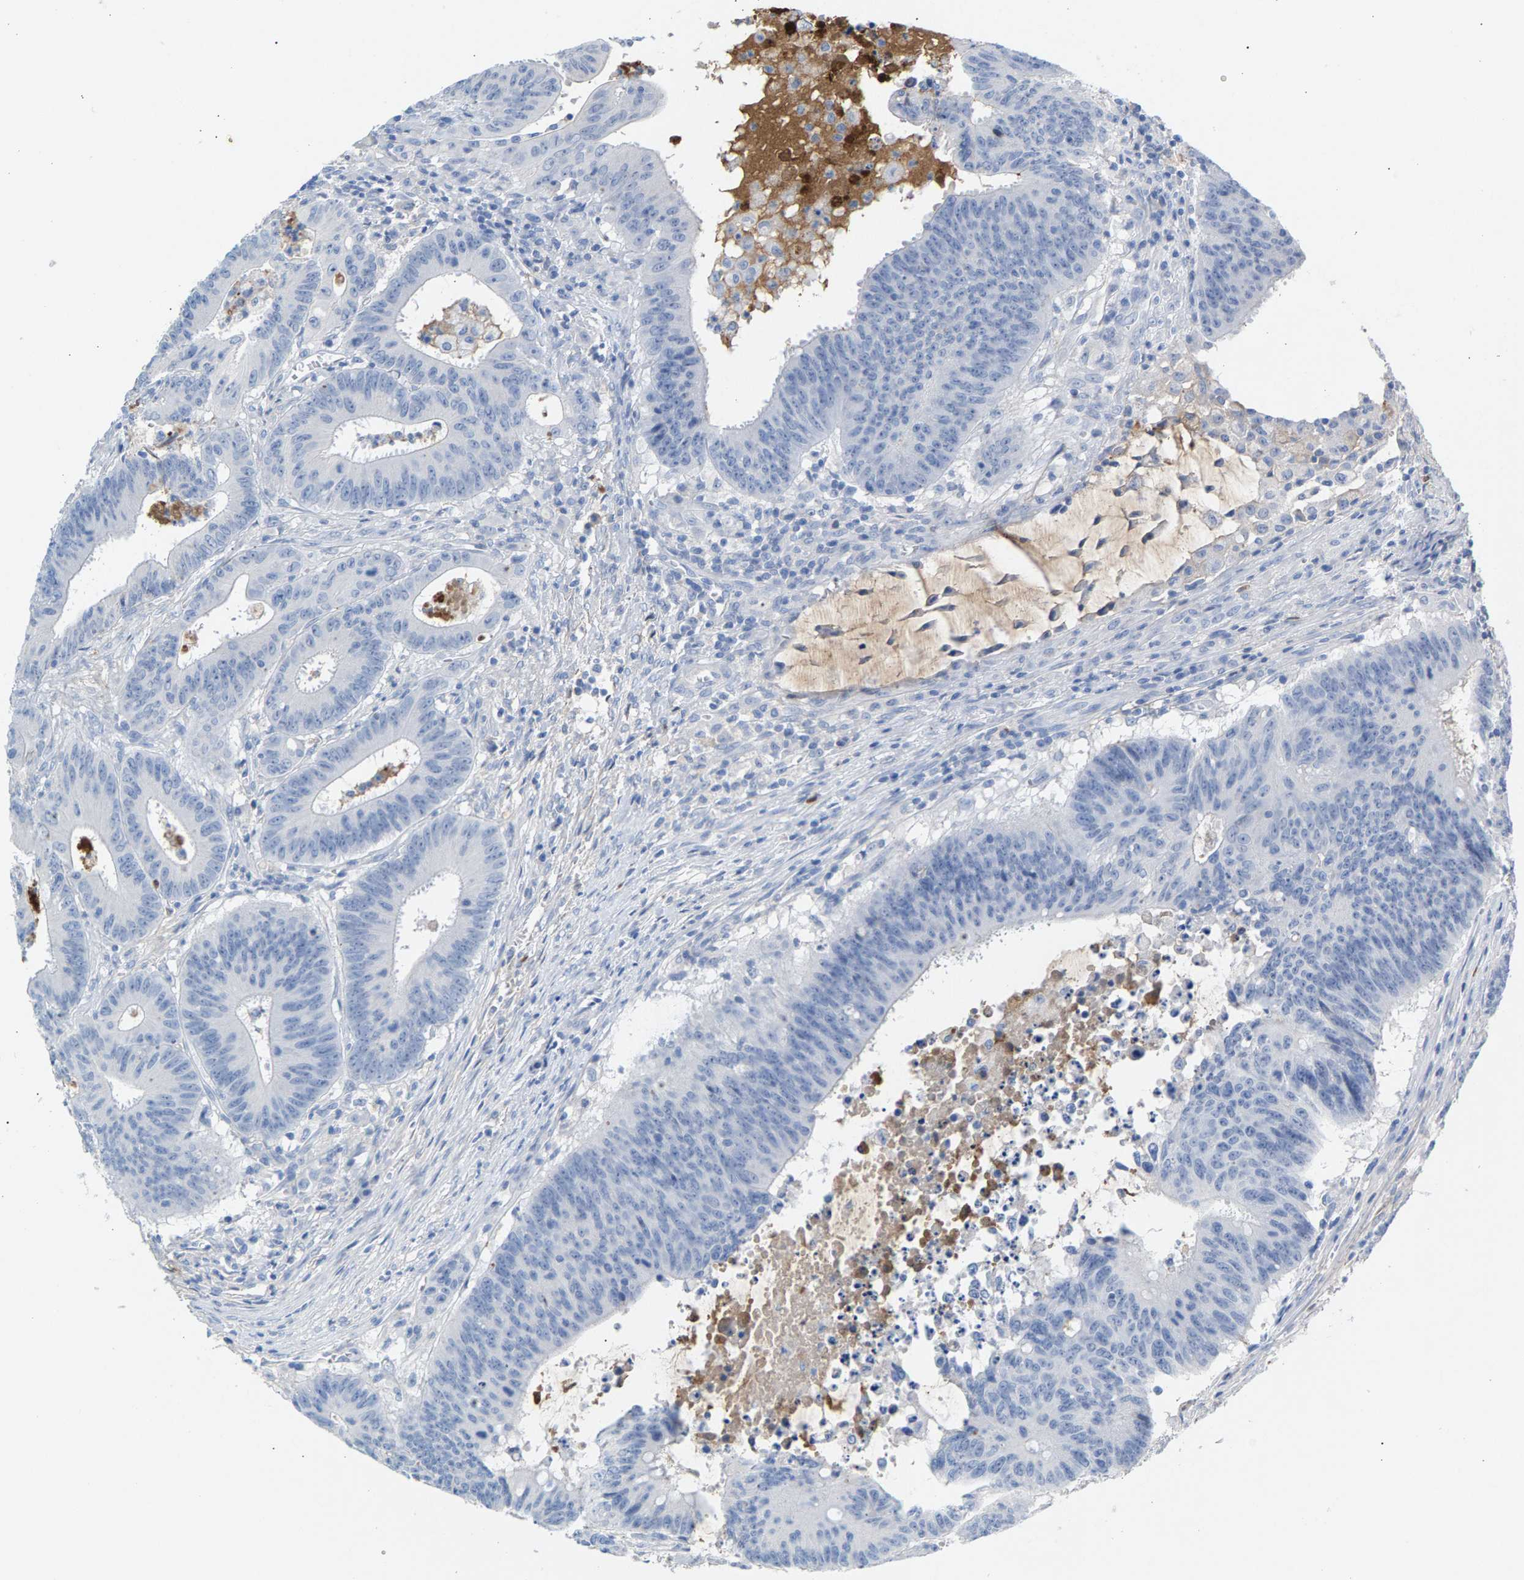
{"staining": {"intensity": "negative", "quantity": "none", "location": "none"}, "tissue": "colorectal cancer", "cell_type": "Tumor cells", "image_type": "cancer", "snomed": [{"axis": "morphology", "description": "Adenocarcinoma, NOS"}, {"axis": "topography", "description": "Colon"}], "caption": "An image of human adenocarcinoma (colorectal) is negative for staining in tumor cells.", "gene": "APOH", "patient": {"sex": "male", "age": 45}}